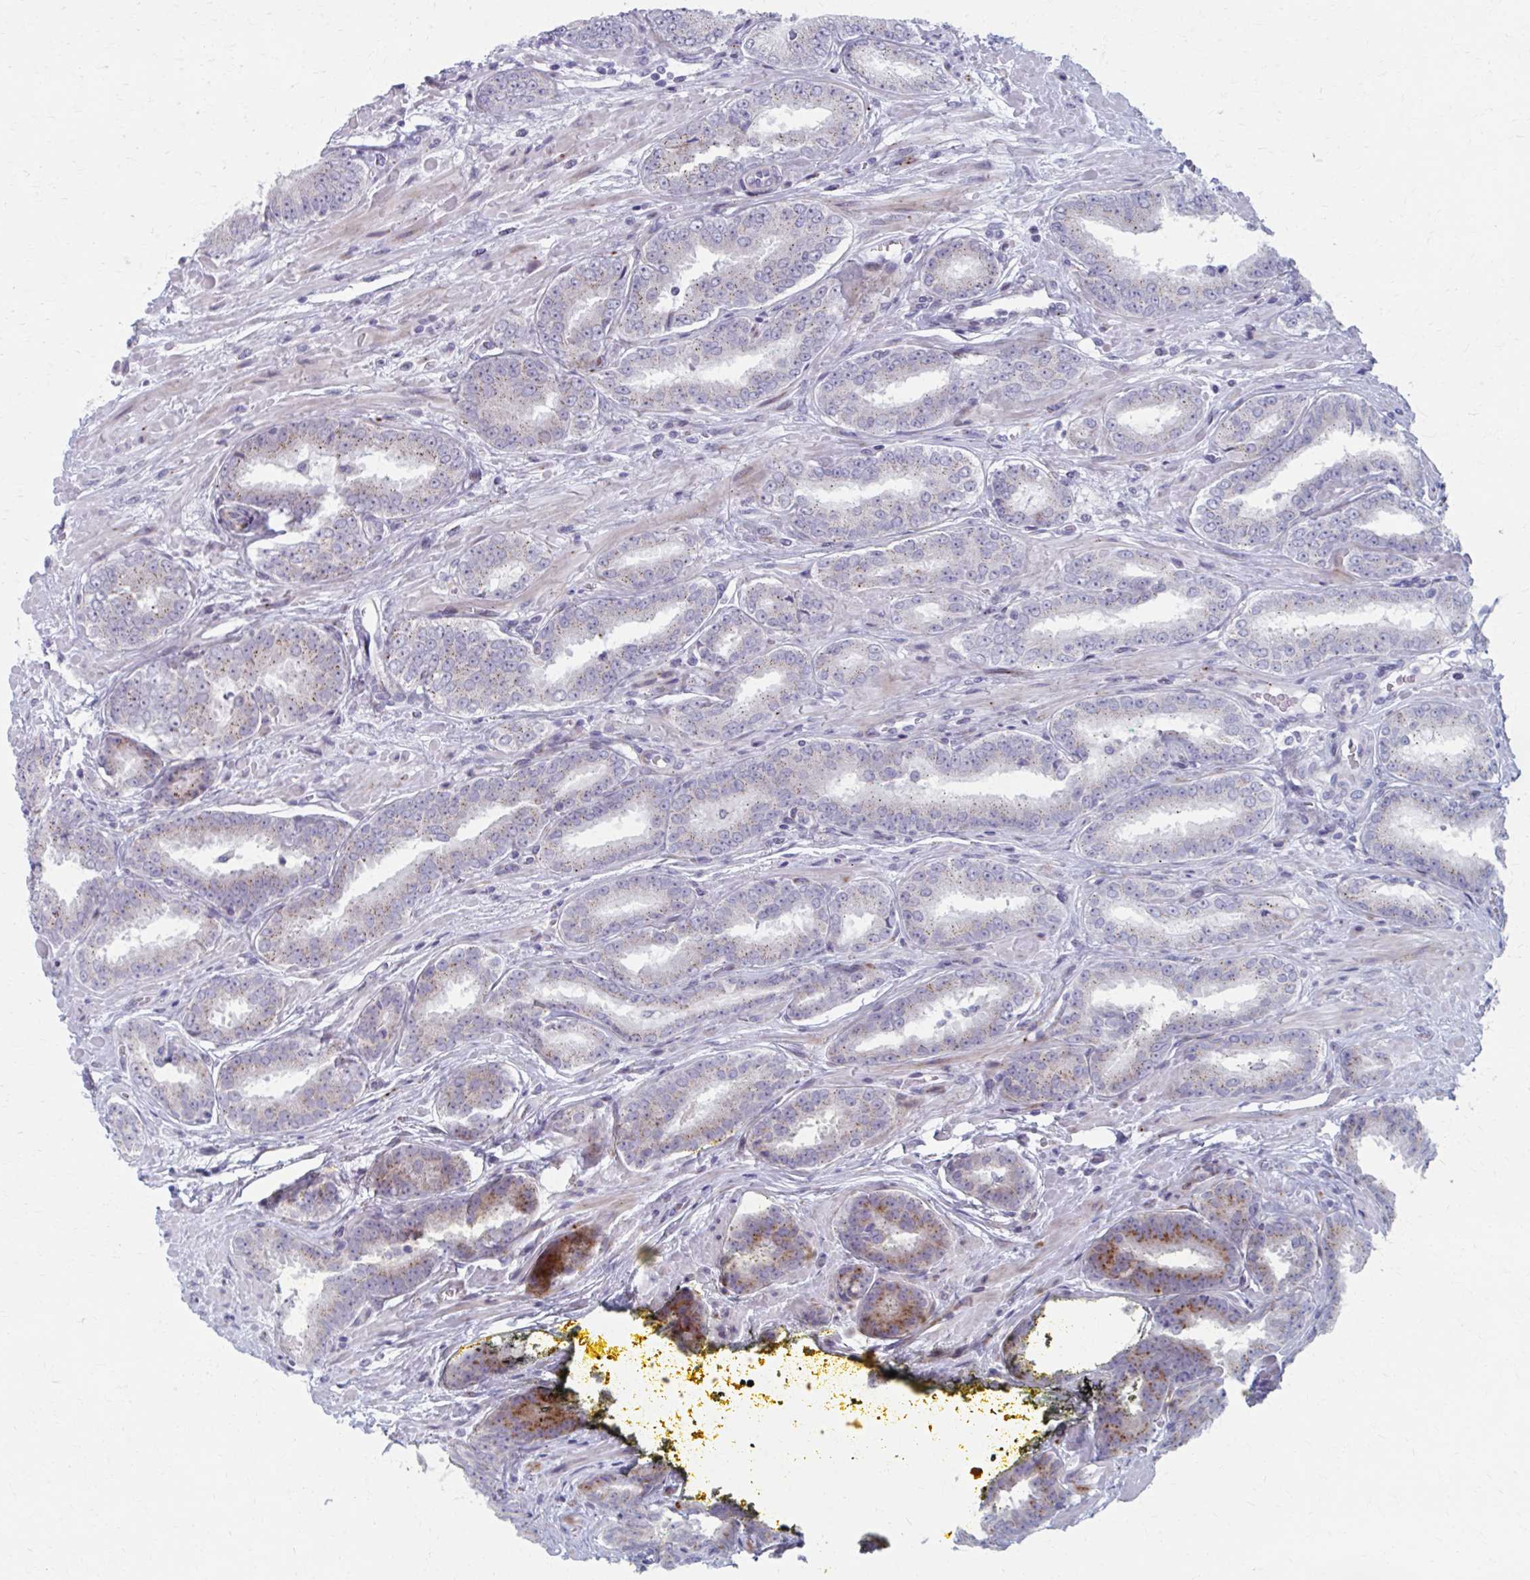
{"staining": {"intensity": "moderate", "quantity": "25%-75%", "location": "cytoplasmic/membranous"}, "tissue": "prostate cancer", "cell_type": "Tumor cells", "image_type": "cancer", "snomed": [{"axis": "morphology", "description": "Adenocarcinoma, High grade"}, {"axis": "topography", "description": "Prostate"}], "caption": "The image shows staining of prostate adenocarcinoma (high-grade), revealing moderate cytoplasmic/membranous protein expression (brown color) within tumor cells. The protein of interest is shown in brown color, while the nuclei are stained blue.", "gene": "OLFM2", "patient": {"sex": "male", "age": 72}}